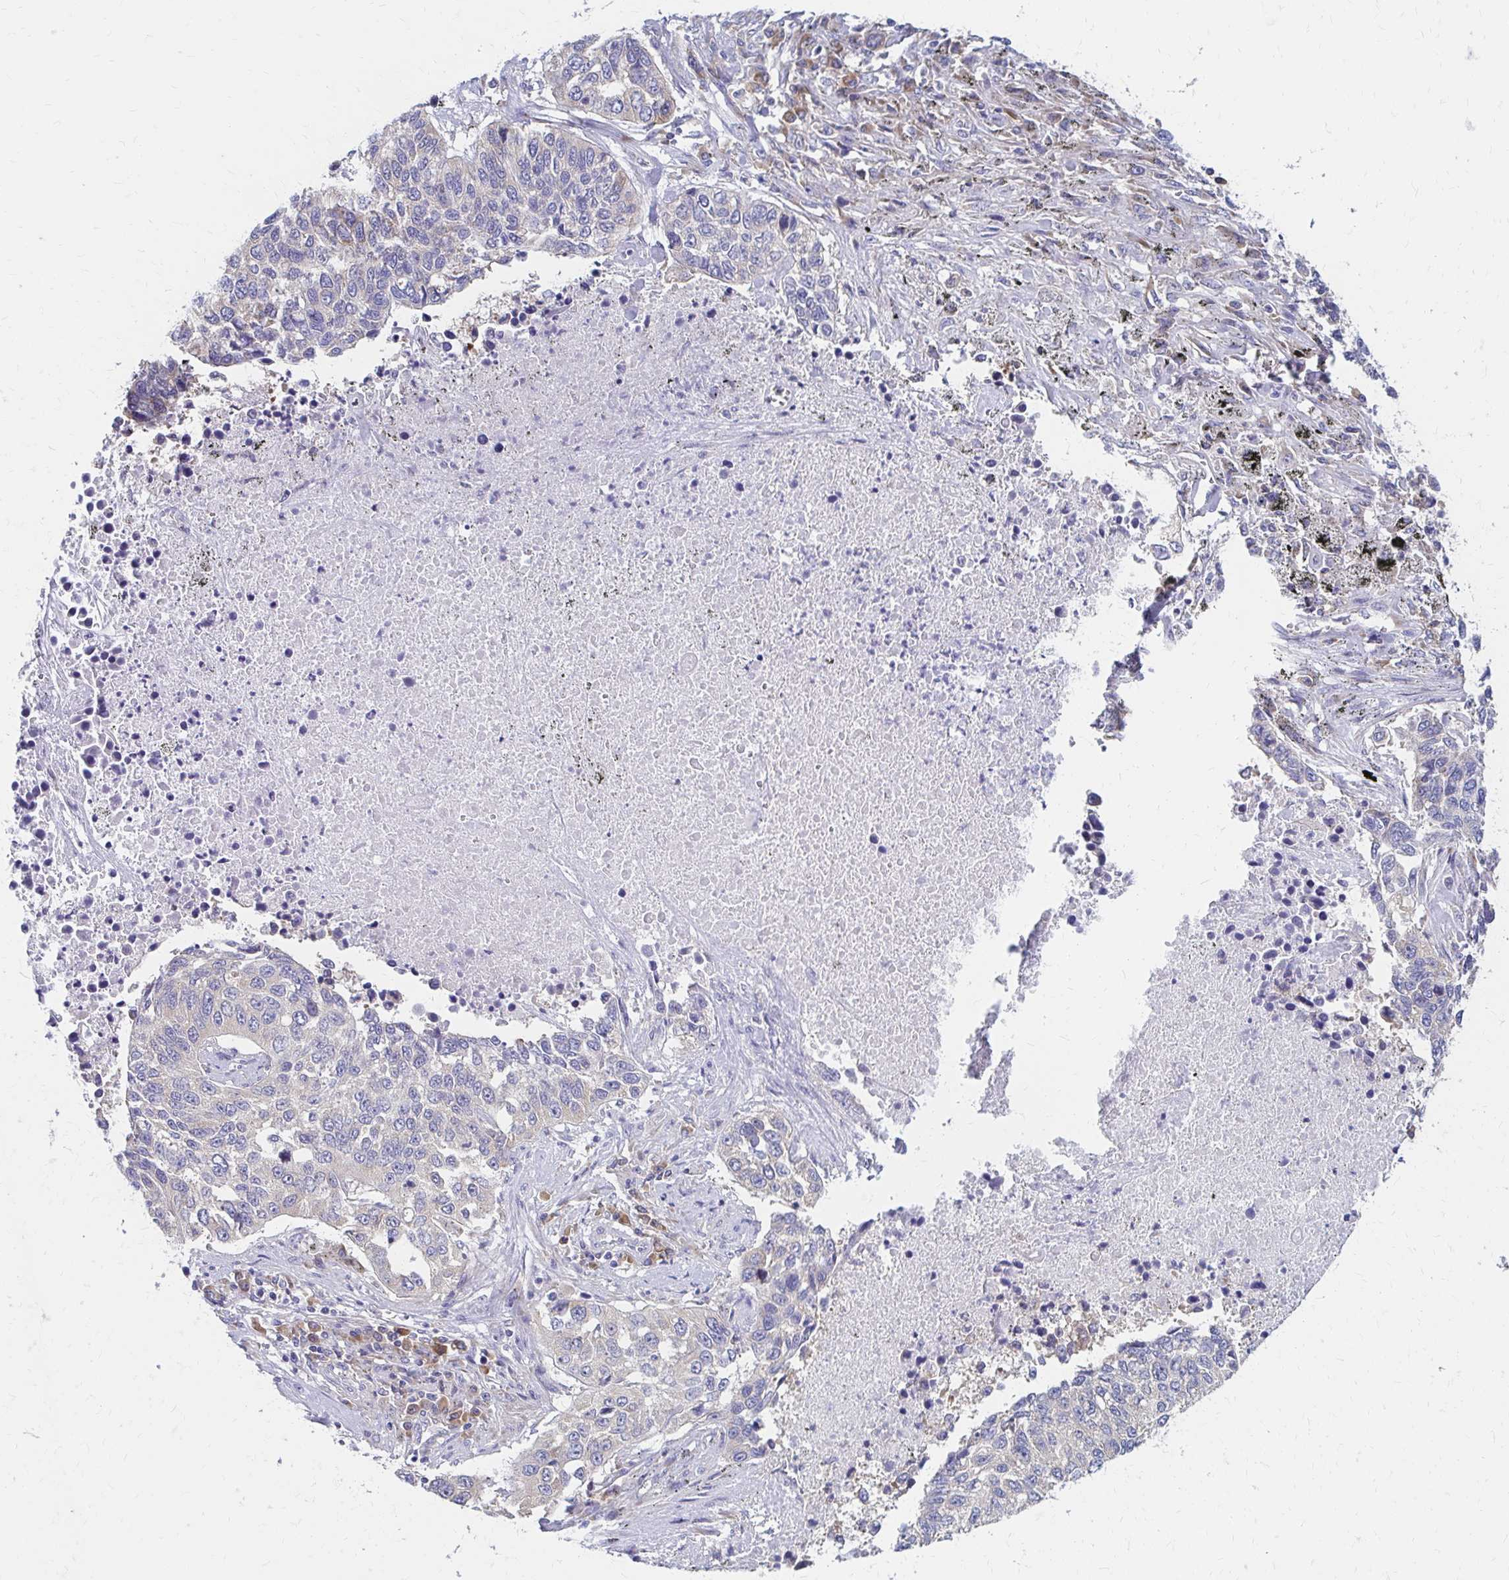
{"staining": {"intensity": "negative", "quantity": "none", "location": "none"}, "tissue": "lung cancer", "cell_type": "Tumor cells", "image_type": "cancer", "snomed": [{"axis": "morphology", "description": "Squamous cell carcinoma, NOS"}, {"axis": "topography", "description": "Lung"}], "caption": "IHC micrograph of lung cancer stained for a protein (brown), which exhibits no expression in tumor cells.", "gene": "RPL27A", "patient": {"sex": "male", "age": 62}}